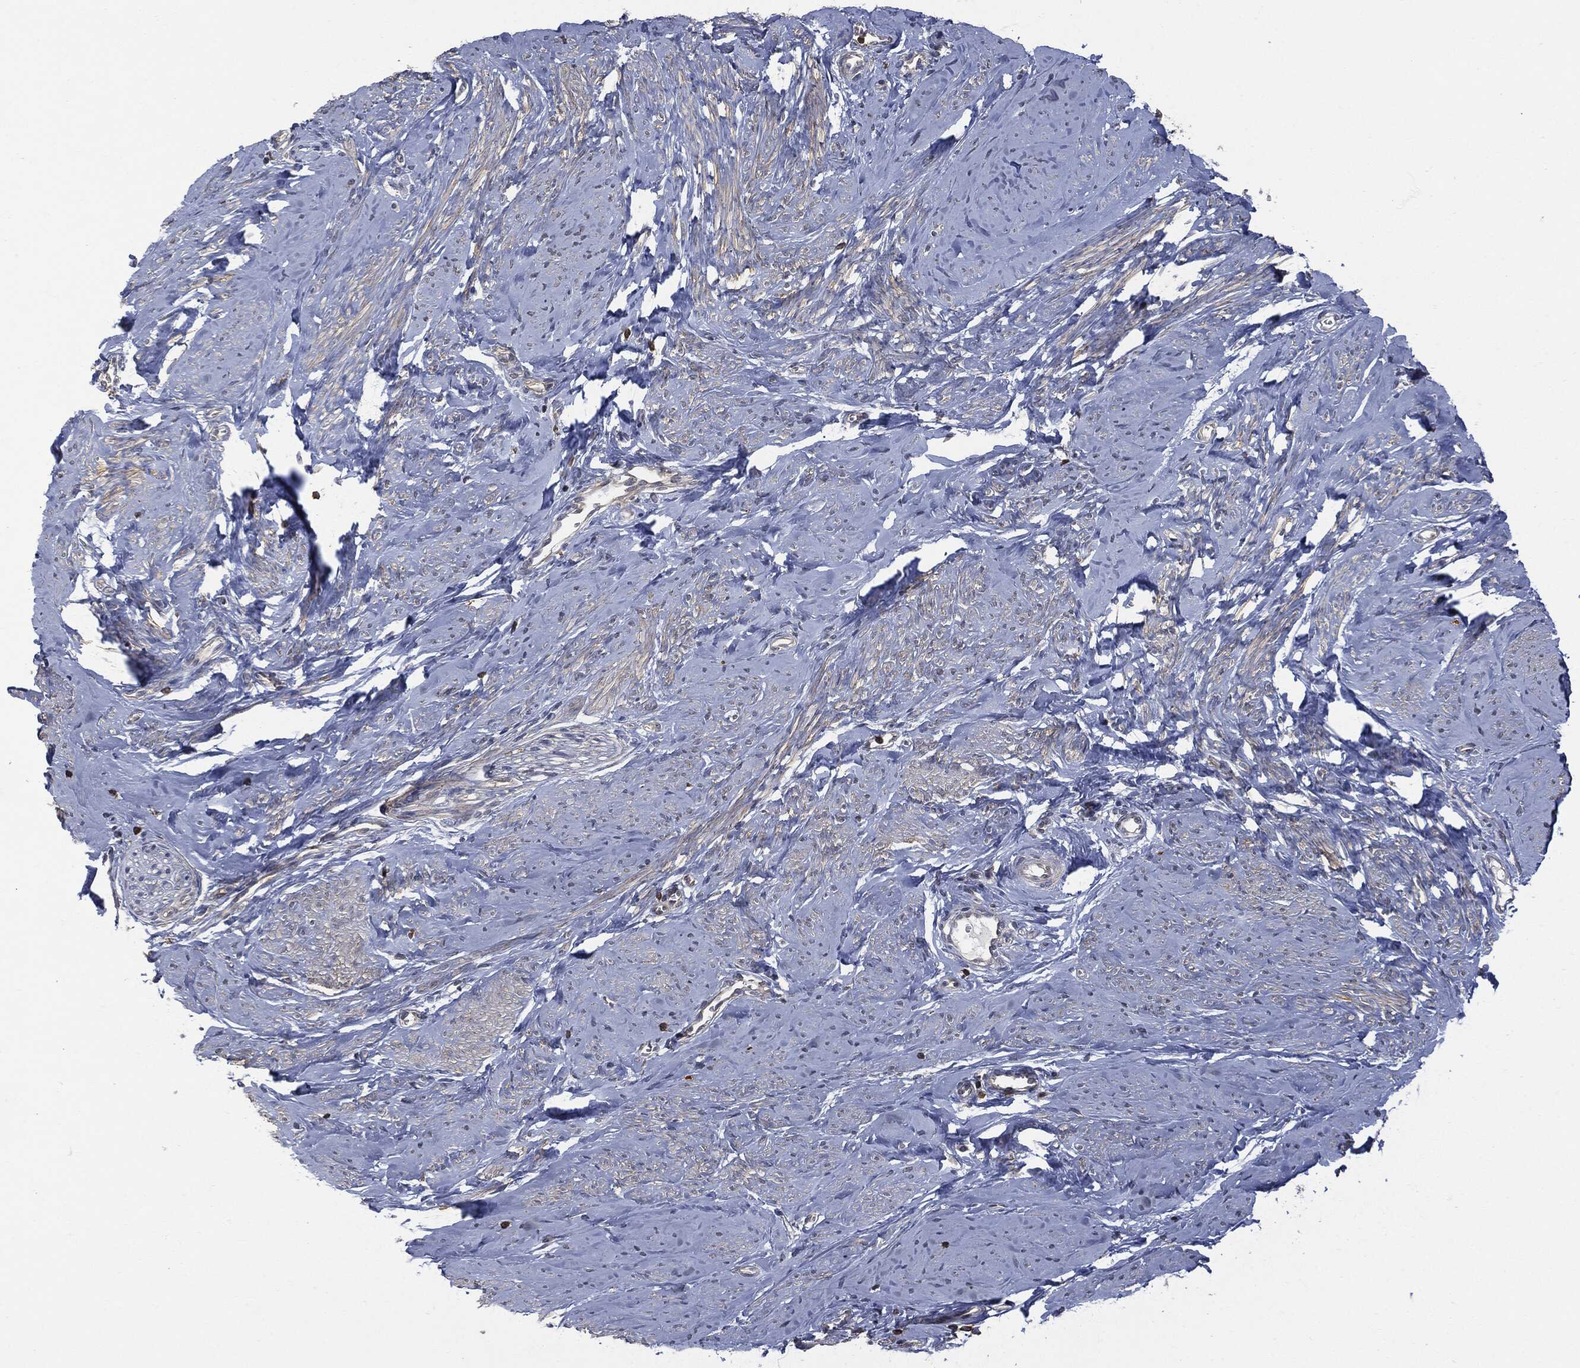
{"staining": {"intensity": "moderate", "quantity": "25%-75%", "location": "cytoplasmic/membranous"}, "tissue": "smooth muscle", "cell_type": "Smooth muscle cells", "image_type": "normal", "snomed": [{"axis": "morphology", "description": "Normal tissue, NOS"}, {"axis": "topography", "description": "Smooth muscle"}], "caption": "Smooth muscle was stained to show a protein in brown. There is medium levels of moderate cytoplasmic/membranous expression in about 25%-75% of smooth muscle cells. (DAB (3,3'-diaminobenzidine) IHC, brown staining for protein, blue staining for nuclei).", "gene": "PSMB10", "patient": {"sex": "female", "age": 48}}